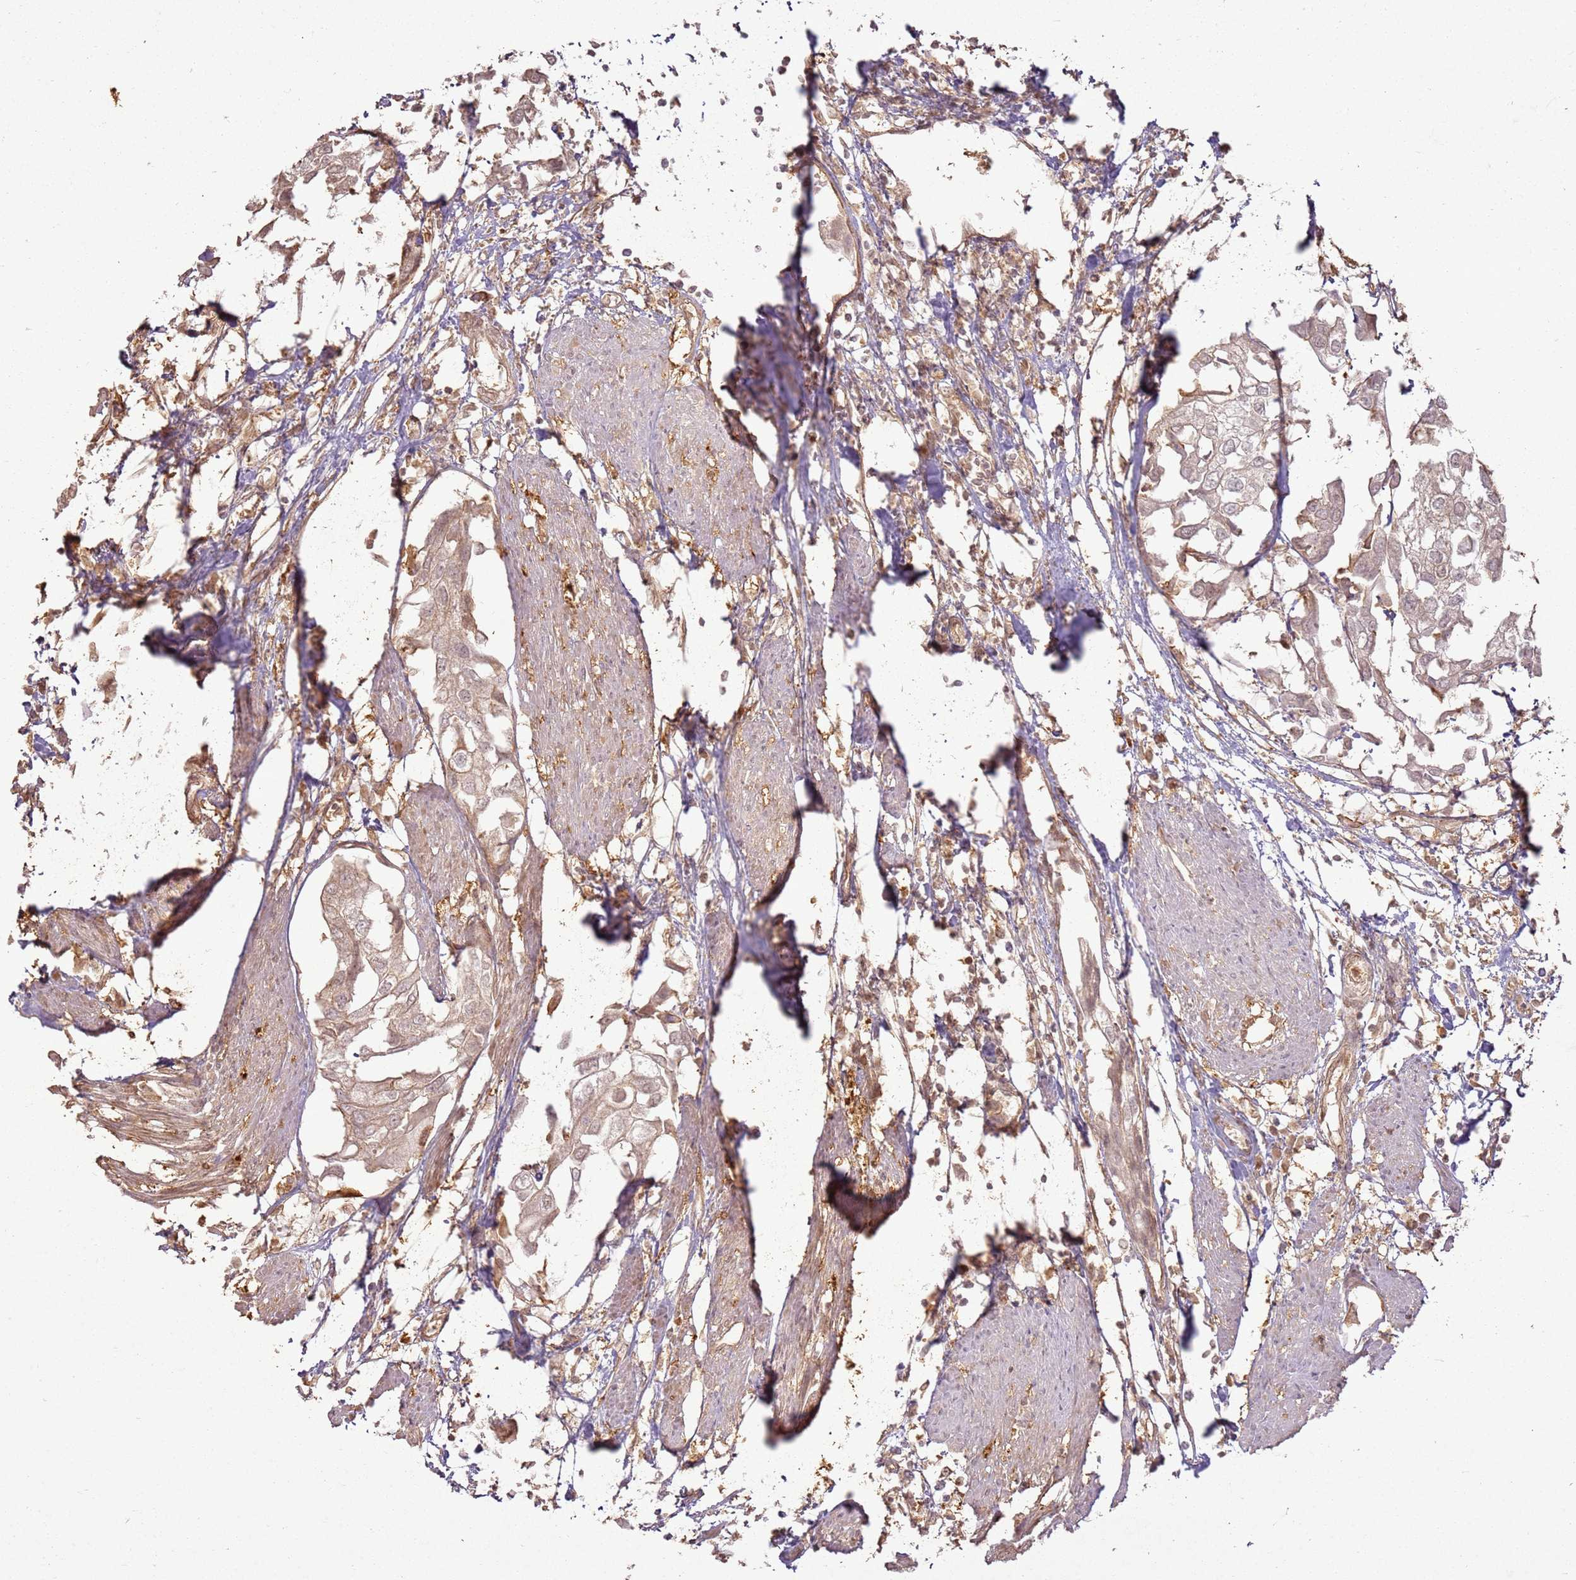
{"staining": {"intensity": "weak", "quantity": "<25%", "location": "cytoplasmic/membranous"}, "tissue": "urothelial cancer", "cell_type": "Tumor cells", "image_type": "cancer", "snomed": [{"axis": "morphology", "description": "Urothelial carcinoma, High grade"}, {"axis": "topography", "description": "Urinary bladder"}], "caption": "There is no significant positivity in tumor cells of urothelial cancer.", "gene": "ZNF776", "patient": {"sex": "male", "age": 64}}